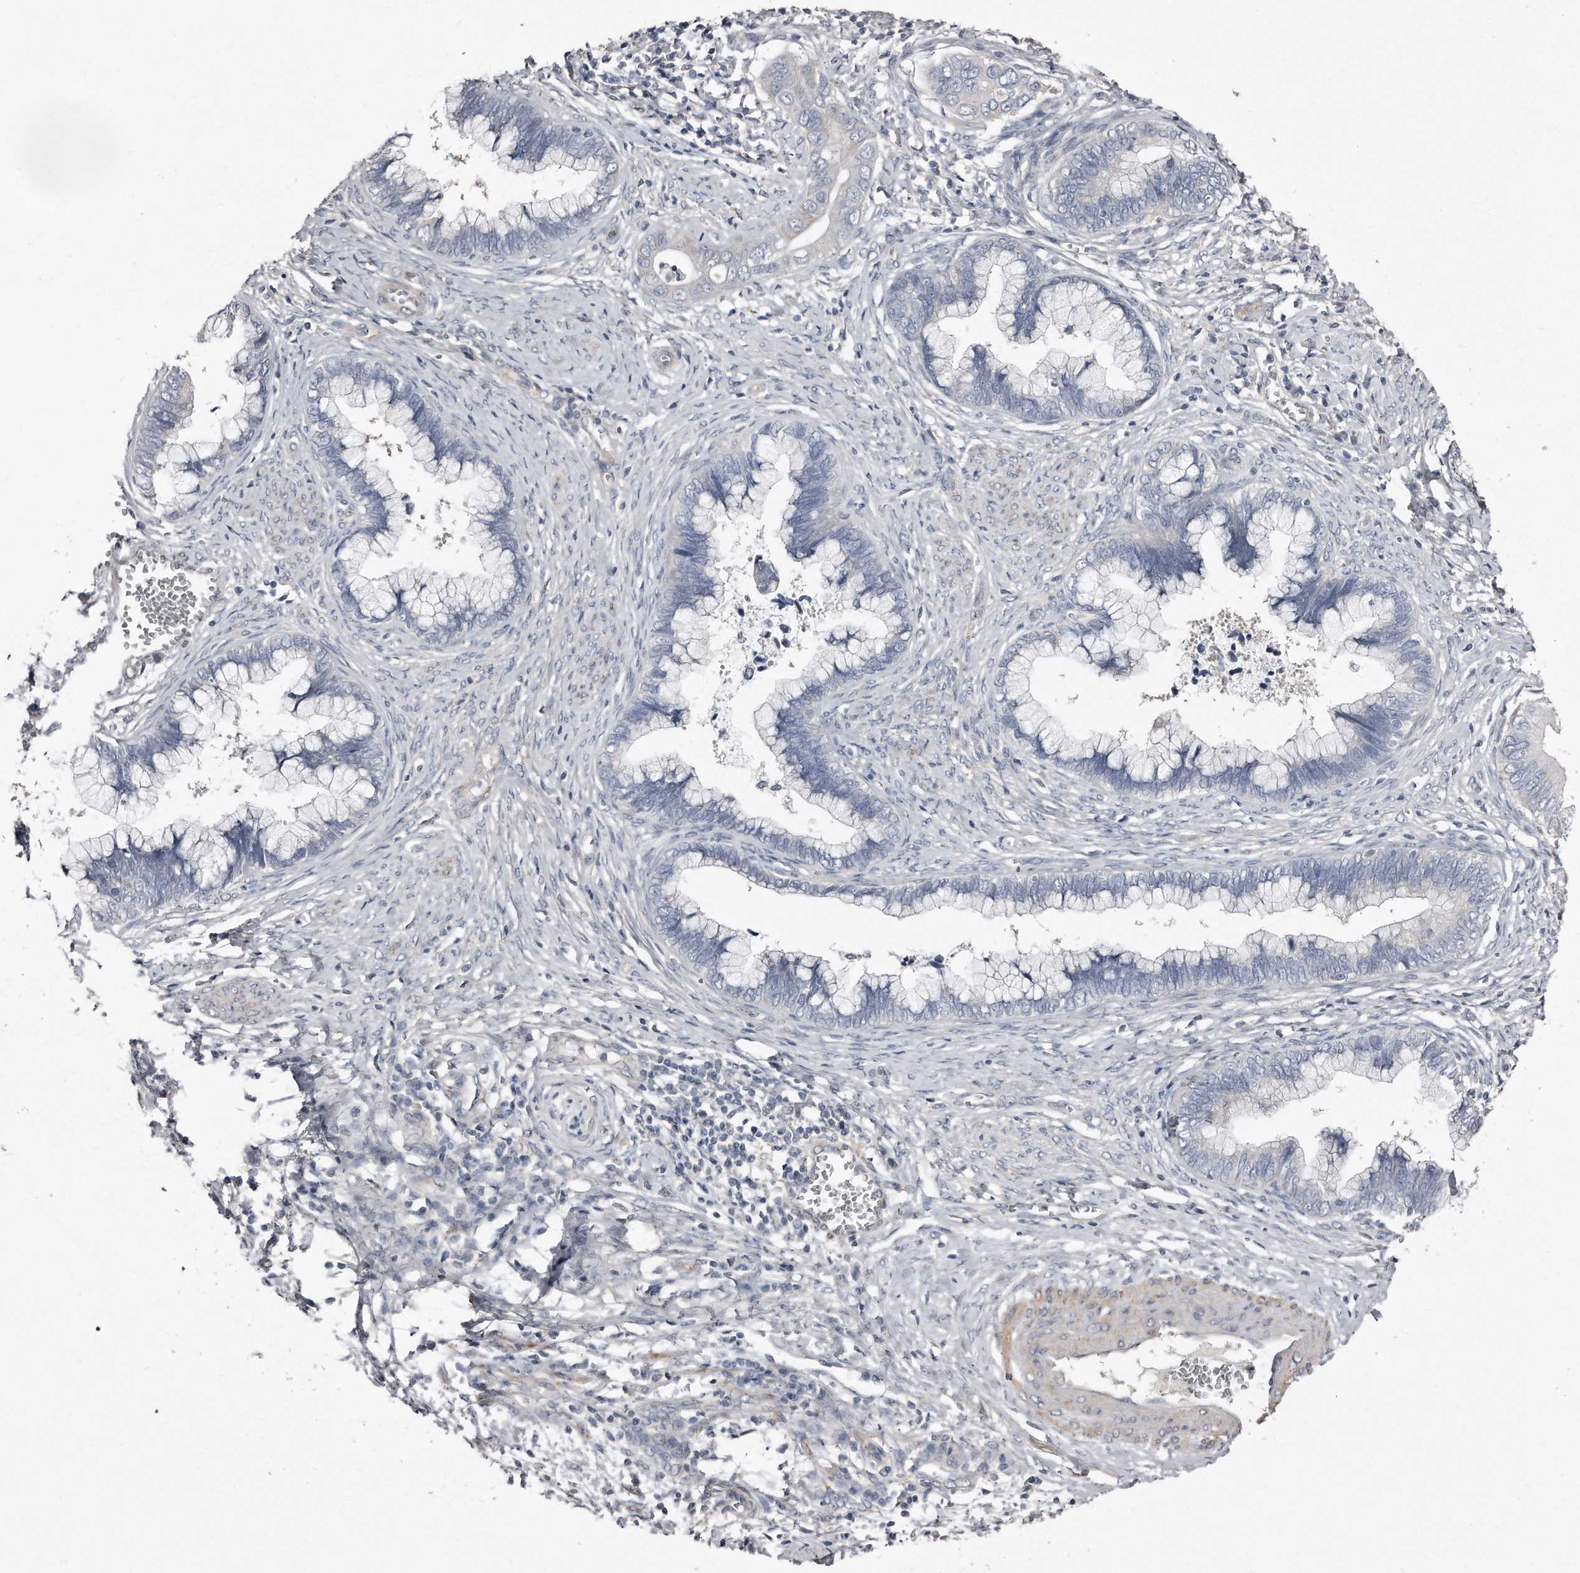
{"staining": {"intensity": "negative", "quantity": "none", "location": "none"}, "tissue": "cervical cancer", "cell_type": "Tumor cells", "image_type": "cancer", "snomed": [{"axis": "morphology", "description": "Adenocarcinoma, NOS"}, {"axis": "topography", "description": "Cervix"}], "caption": "Immunohistochemical staining of cervical cancer exhibits no significant staining in tumor cells.", "gene": "LMOD1", "patient": {"sex": "female", "age": 44}}